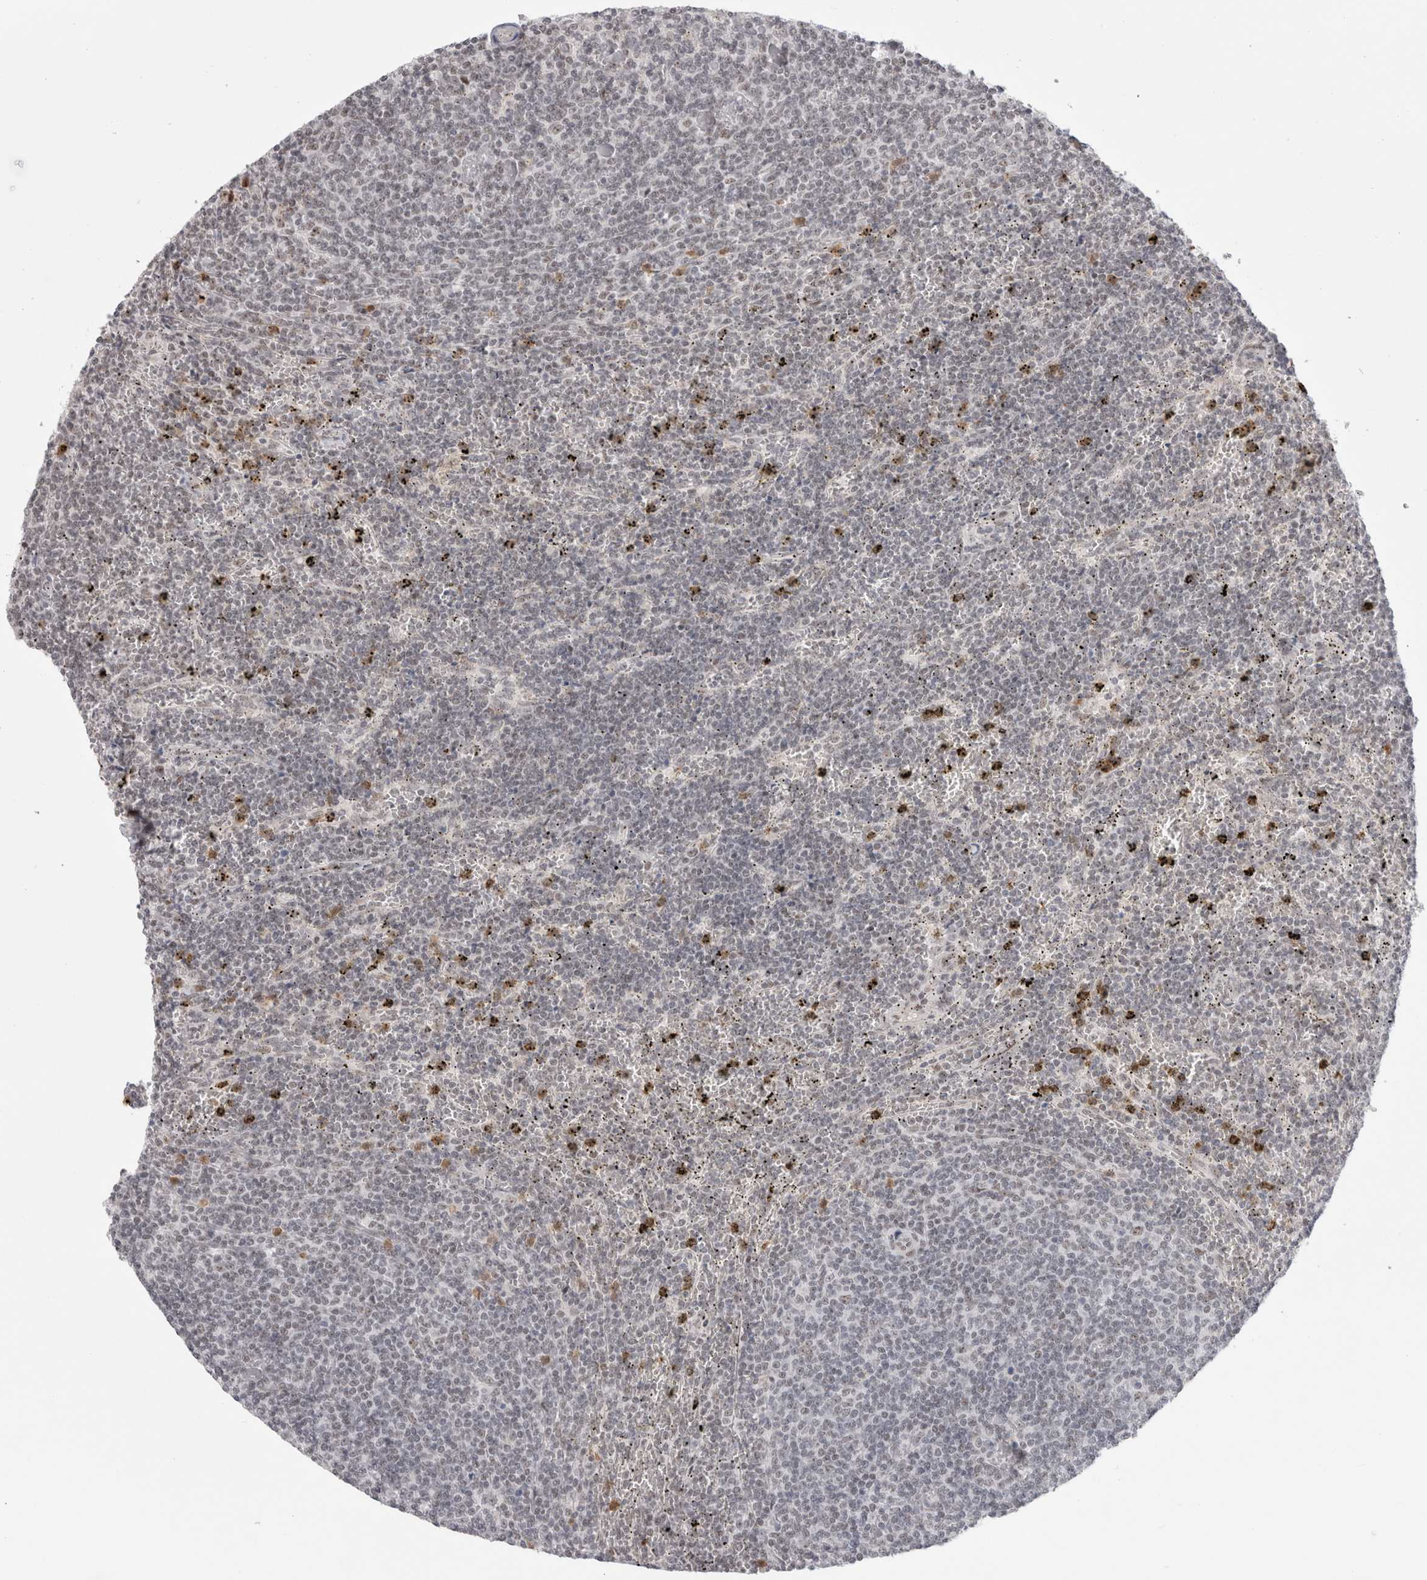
{"staining": {"intensity": "negative", "quantity": "none", "location": "none"}, "tissue": "lymphoma", "cell_type": "Tumor cells", "image_type": "cancer", "snomed": [{"axis": "morphology", "description": "Malignant lymphoma, non-Hodgkin's type, Low grade"}, {"axis": "topography", "description": "Spleen"}], "caption": "Lymphoma was stained to show a protein in brown. There is no significant staining in tumor cells.", "gene": "SENP6", "patient": {"sex": "female", "age": 50}}